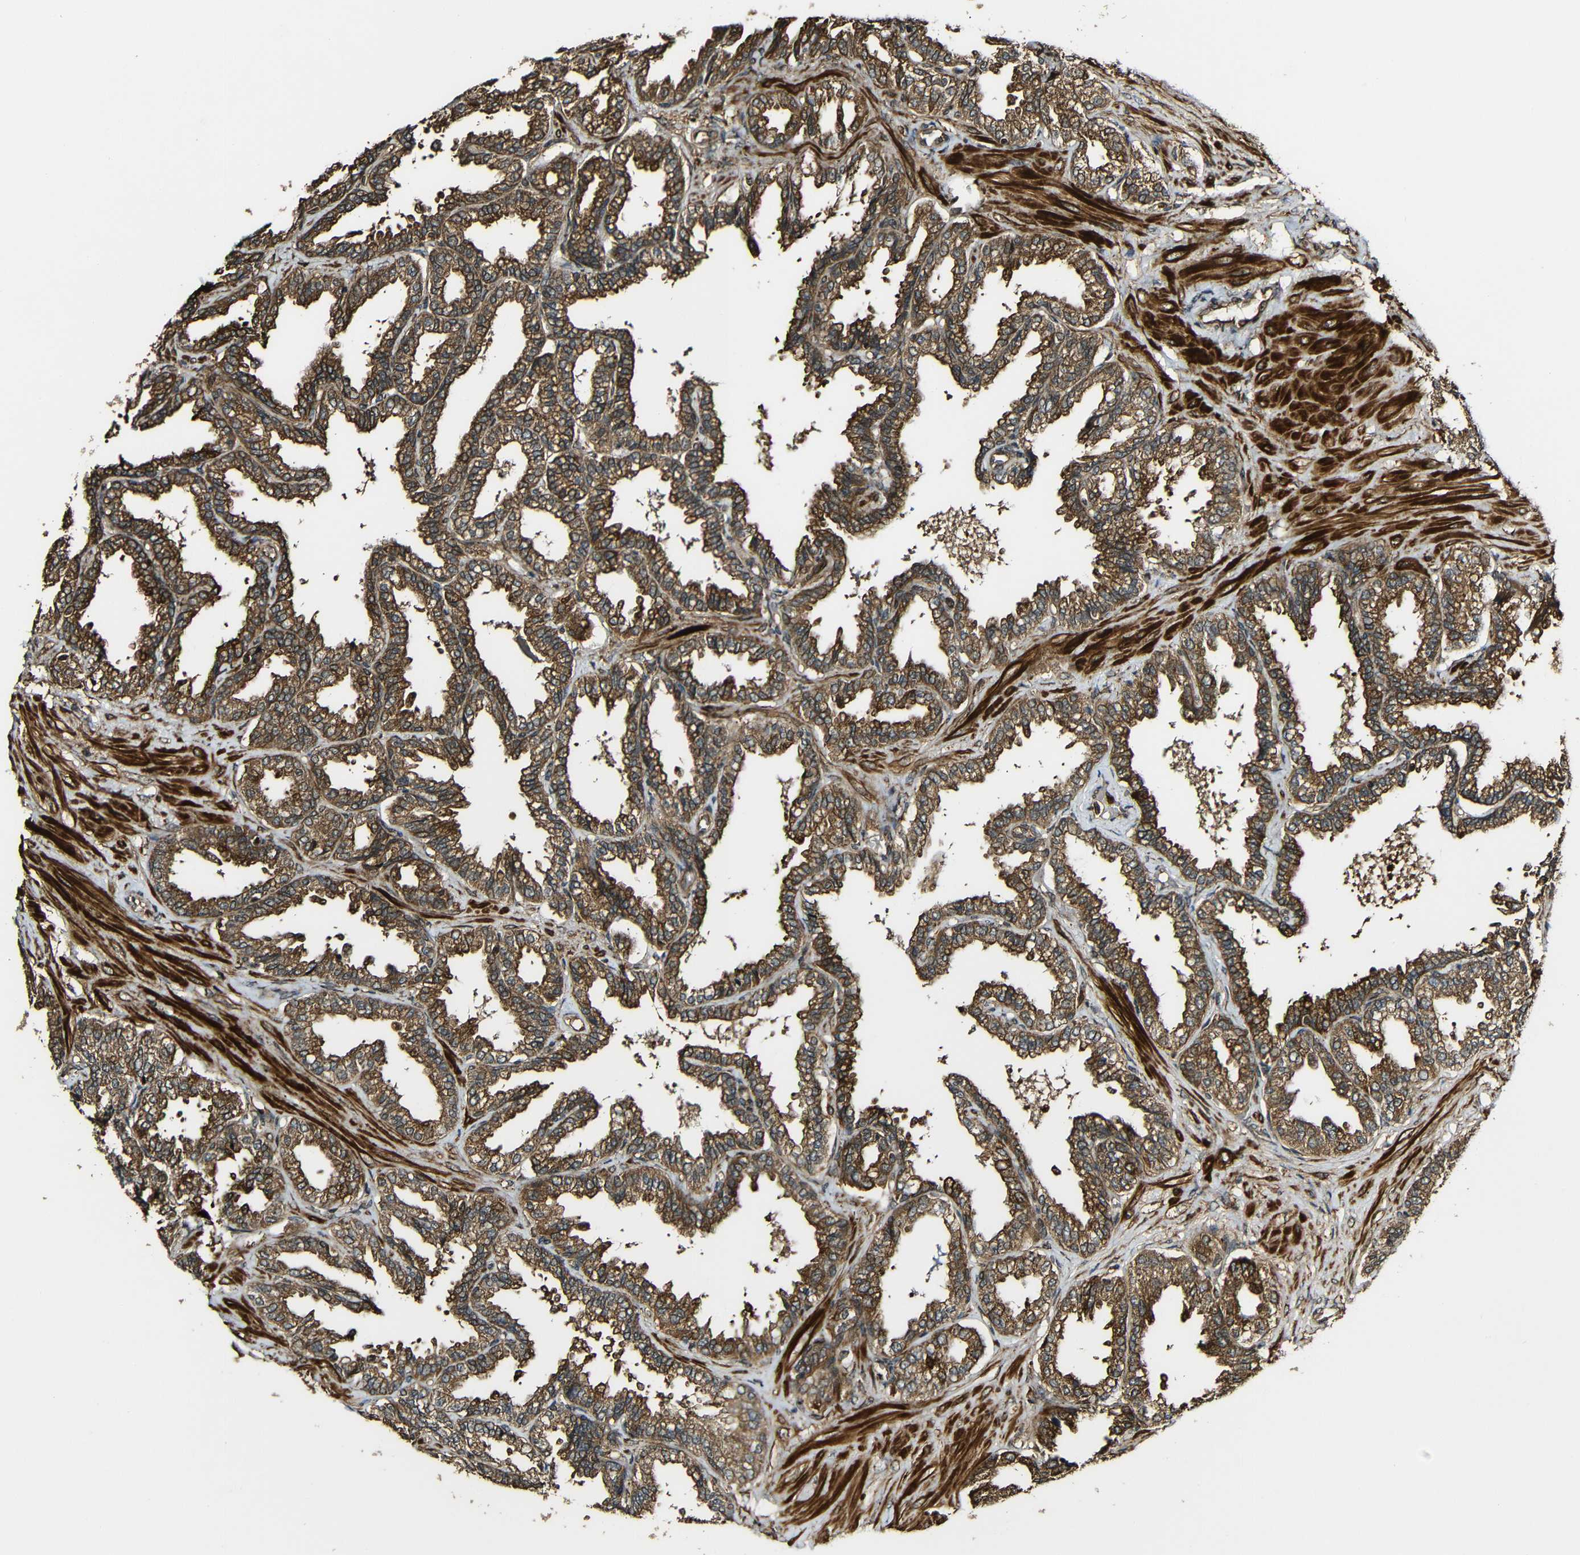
{"staining": {"intensity": "strong", "quantity": ">75%", "location": "cytoplasmic/membranous"}, "tissue": "seminal vesicle", "cell_type": "Glandular cells", "image_type": "normal", "snomed": [{"axis": "morphology", "description": "Normal tissue, NOS"}, {"axis": "topography", "description": "Seminal veicle"}], "caption": "Approximately >75% of glandular cells in normal seminal vesicle exhibit strong cytoplasmic/membranous protein positivity as visualized by brown immunohistochemical staining.", "gene": "CASP8", "patient": {"sex": "male", "age": 46}}